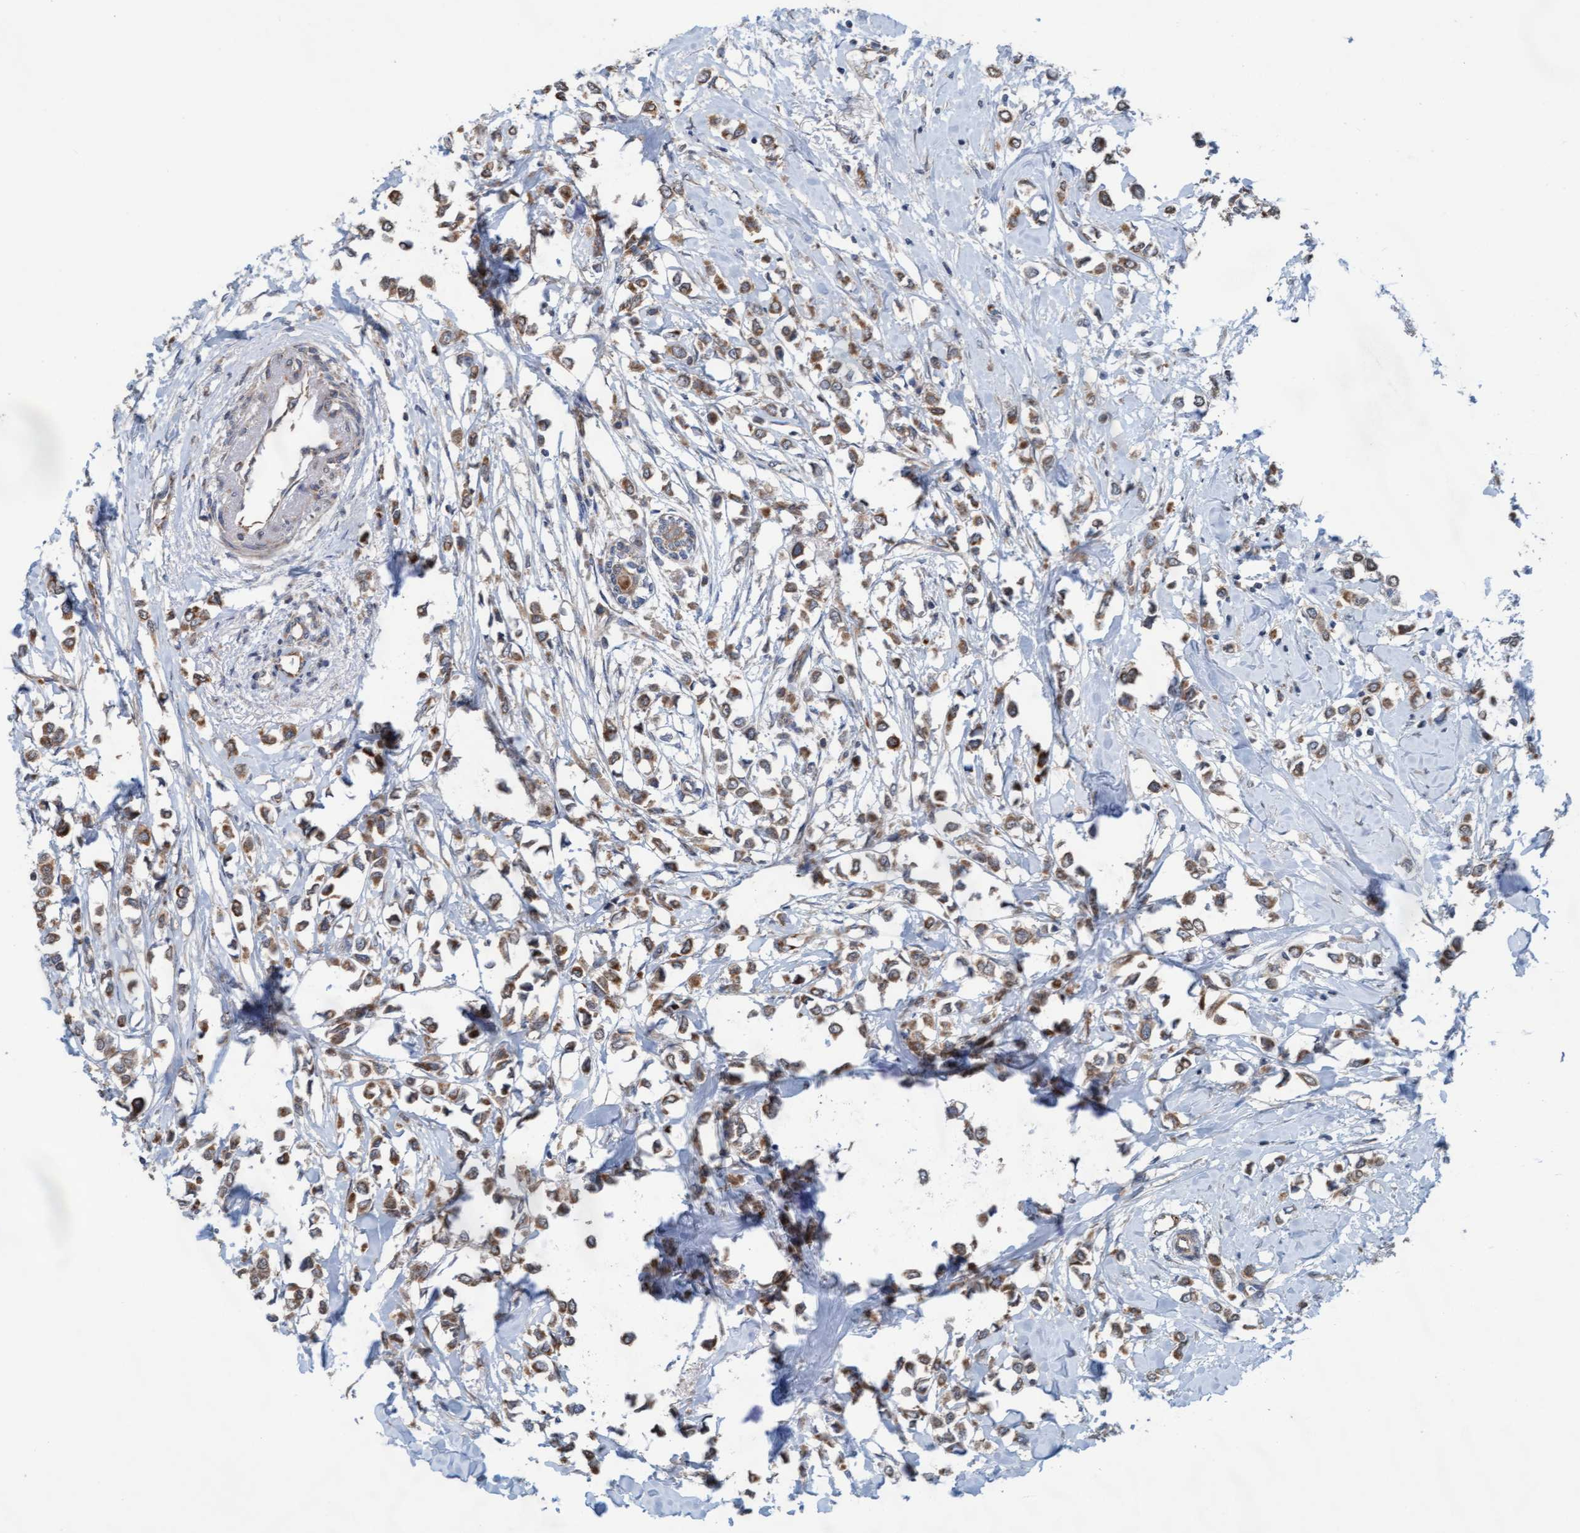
{"staining": {"intensity": "moderate", "quantity": ">75%", "location": "cytoplasmic/membranous"}, "tissue": "breast cancer", "cell_type": "Tumor cells", "image_type": "cancer", "snomed": [{"axis": "morphology", "description": "Lobular carcinoma"}, {"axis": "topography", "description": "Breast"}], "caption": "Breast lobular carcinoma stained with a protein marker exhibits moderate staining in tumor cells.", "gene": "ZNF566", "patient": {"sex": "female", "age": 51}}